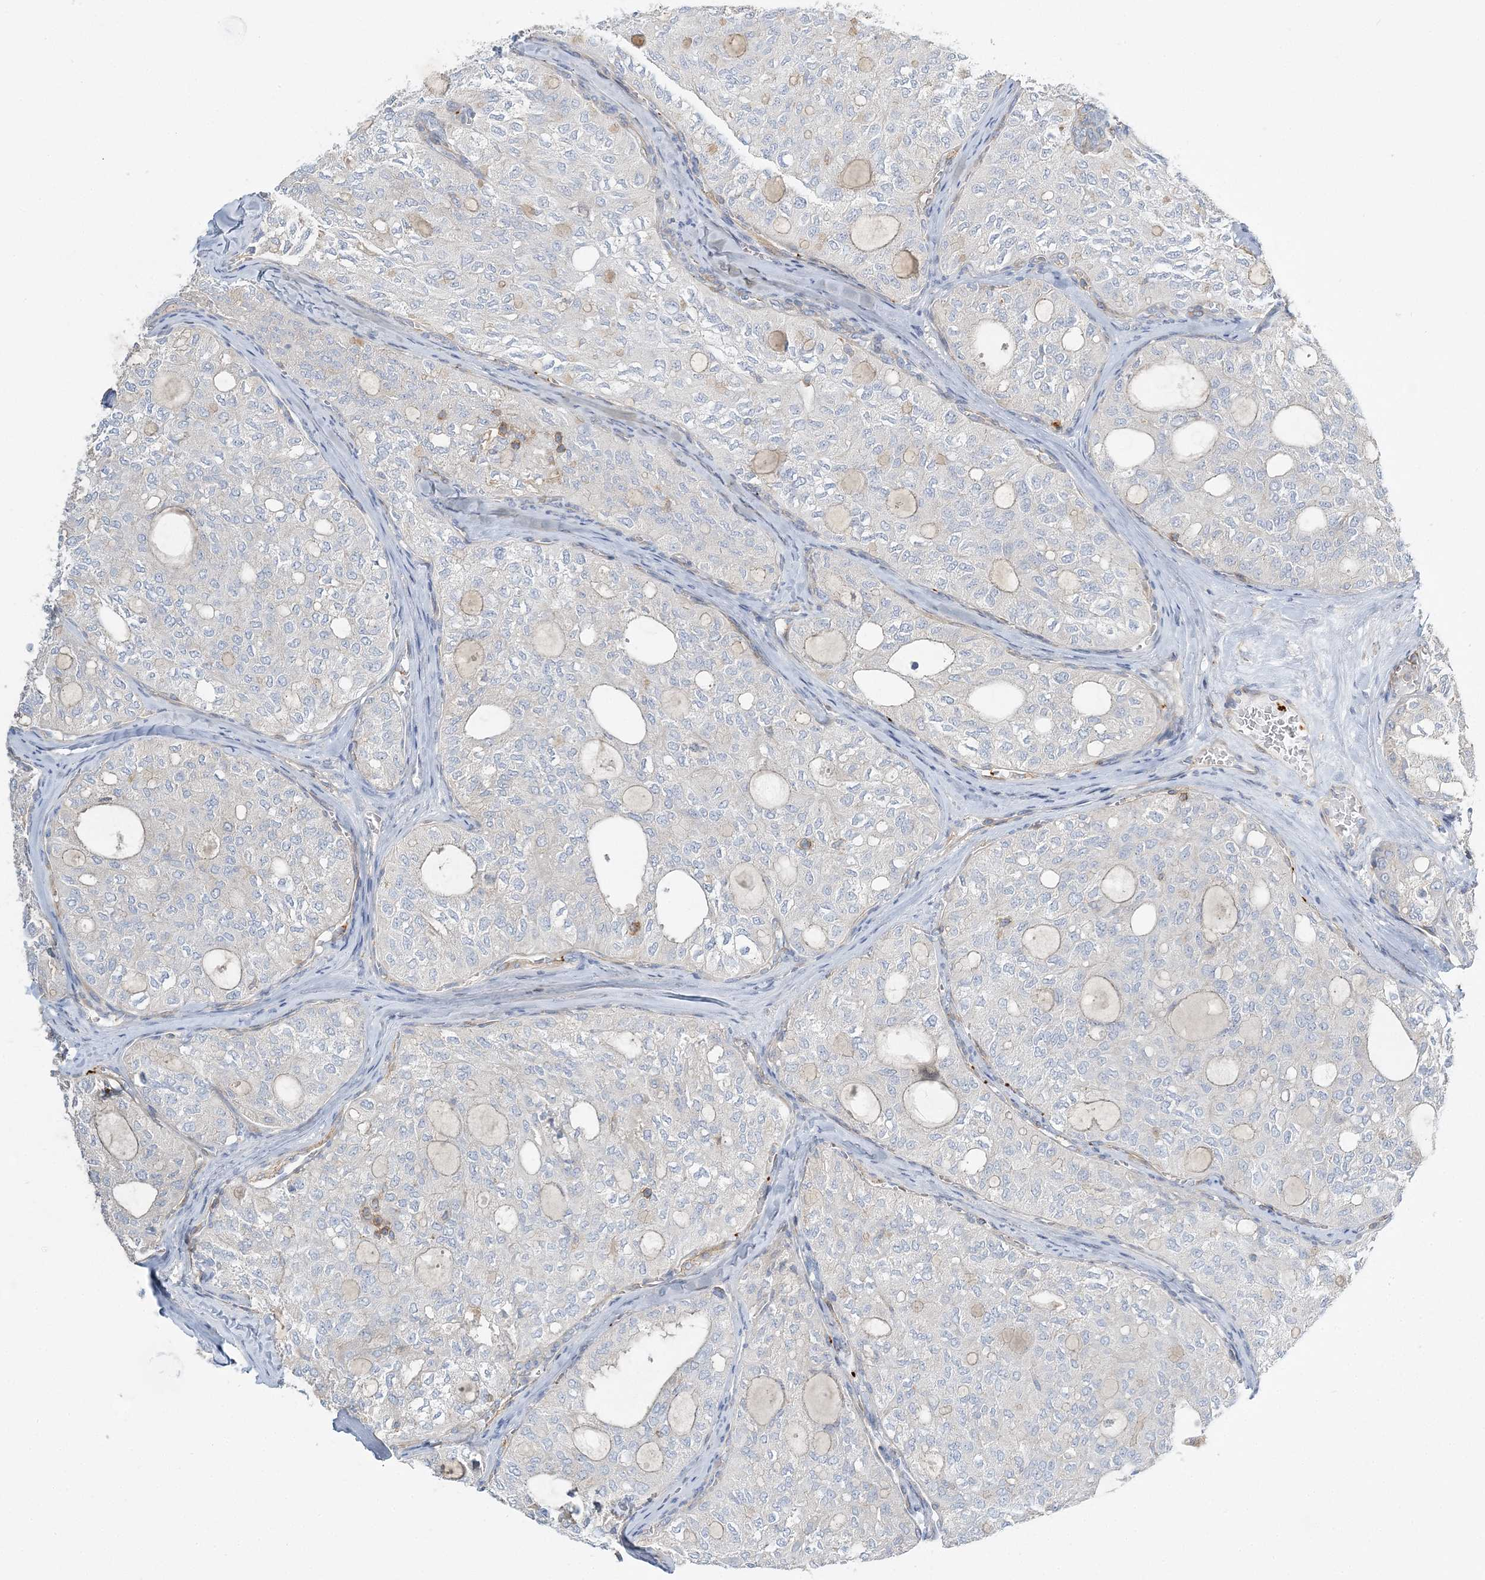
{"staining": {"intensity": "negative", "quantity": "none", "location": "none"}, "tissue": "thyroid cancer", "cell_type": "Tumor cells", "image_type": "cancer", "snomed": [{"axis": "morphology", "description": "Follicular adenoma carcinoma, NOS"}, {"axis": "topography", "description": "Thyroid gland"}], "caption": "A micrograph of human thyroid follicular adenoma carcinoma is negative for staining in tumor cells.", "gene": "CUEDC2", "patient": {"sex": "male", "age": 75}}